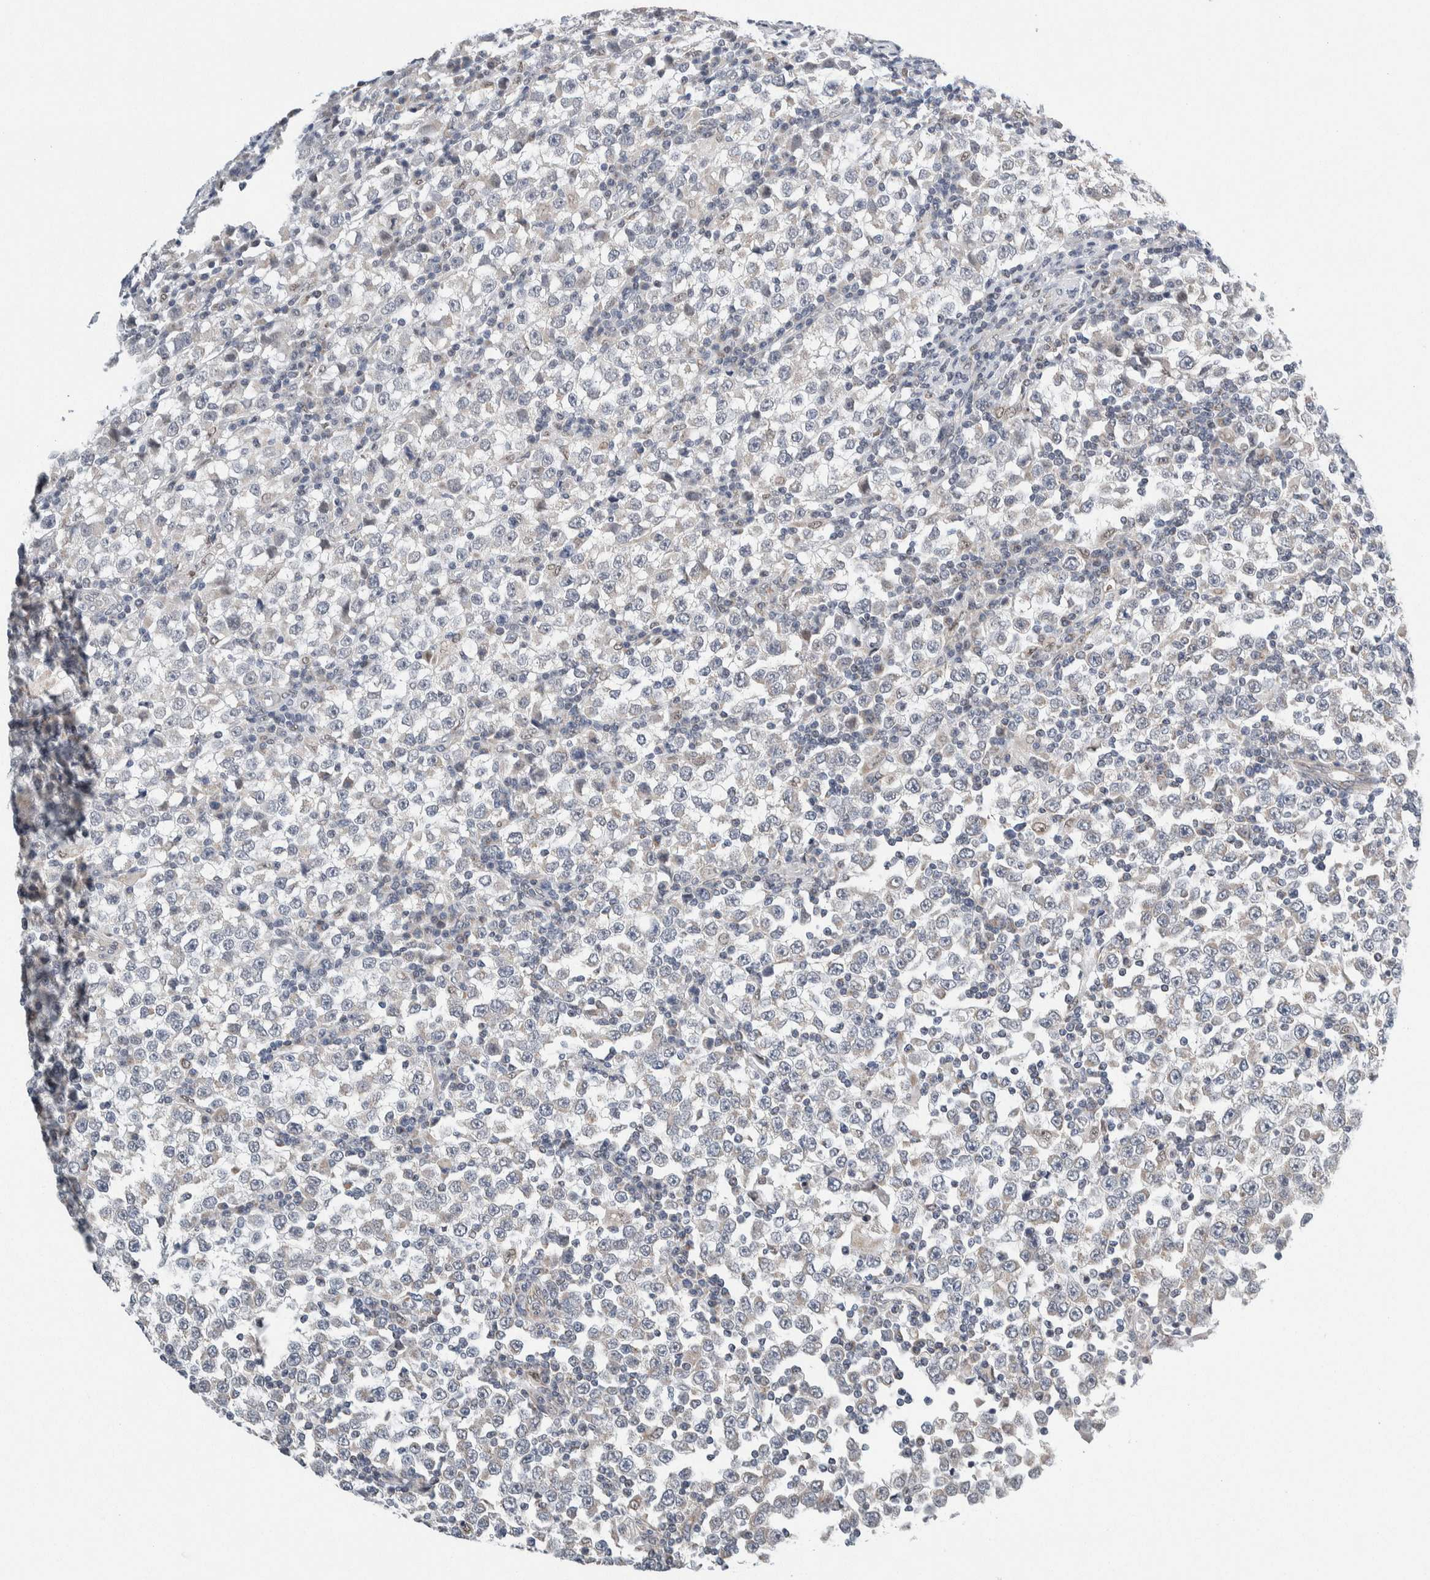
{"staining": {"intensity": "negative", "quantity": "none", "location": "none"}, "tissue": "testis cancer", "cell_type": "Tumor cells", "image_type": "cancer", "snomed": [{"axis": "morphology", "description": "Seminoma, NOS"}, {"axis": "topography", "description": "Testis"}], "caption": "IHC of testis seminoma exhibits no positivity in tumor cells.", "gene": "NEUROD1", "patient": {"sex": "male", "age": 65}}